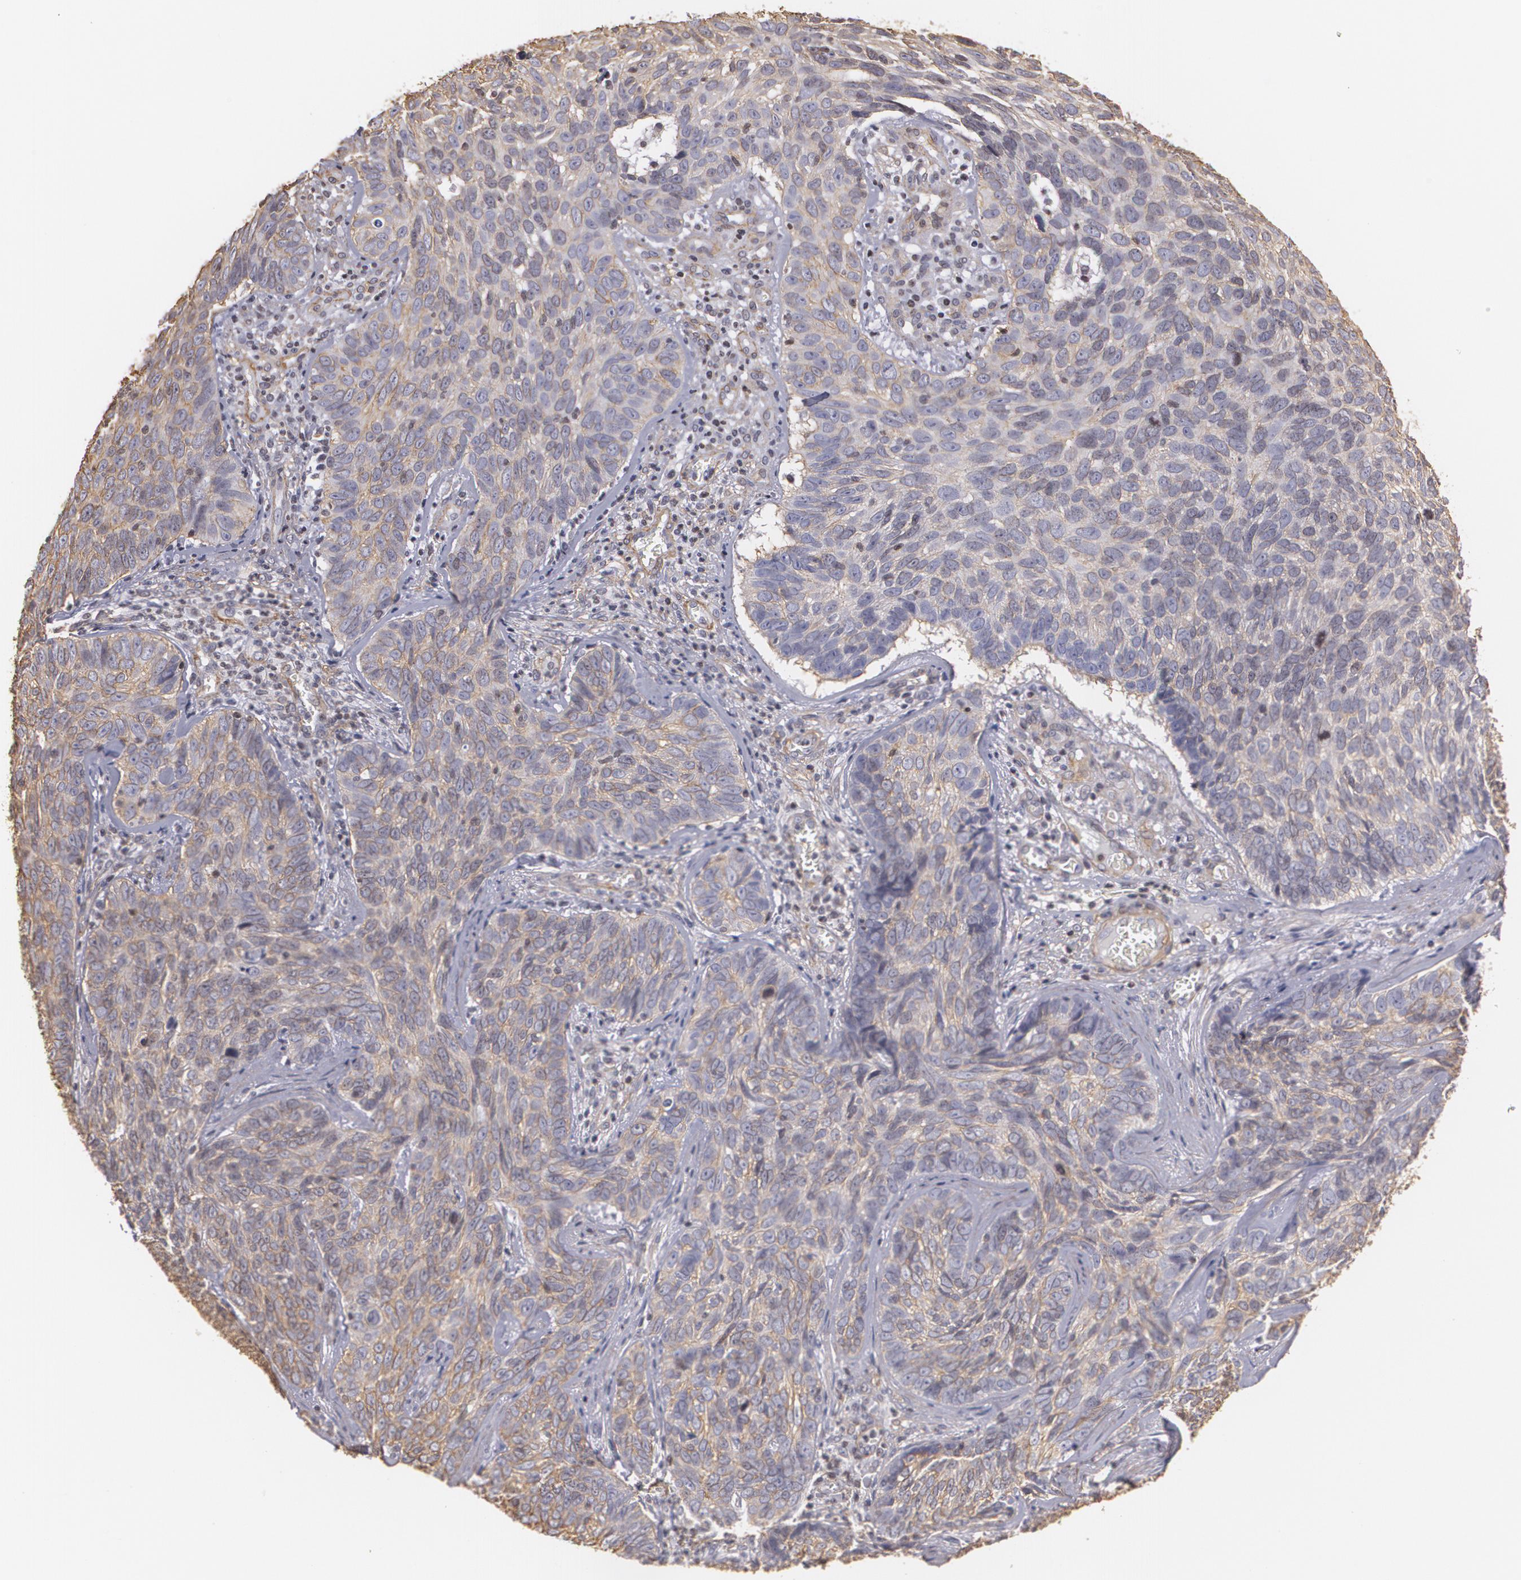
{"staining": {"intensity": "moderate", "quantity": ">75%", "location": "cytoplasmic/membranous"}, "tissue": "skin cancer", "cell_type": "Tumor cells", "image_type": "cancer", "snomed": [{"axis": "morphology", "description": "Basal cell carcinoma"}, {"axis": "topography", "description": "Skin"}], "caption": "The photomicrograph reveals staining of skin cancer (basal cell carcinoma), revealing moderate cytoplasmic/membranous protein positivity (brown color) within tumor cells.", "gene": "VAMP1", "patient": {"sex": "male", "age": 72}}